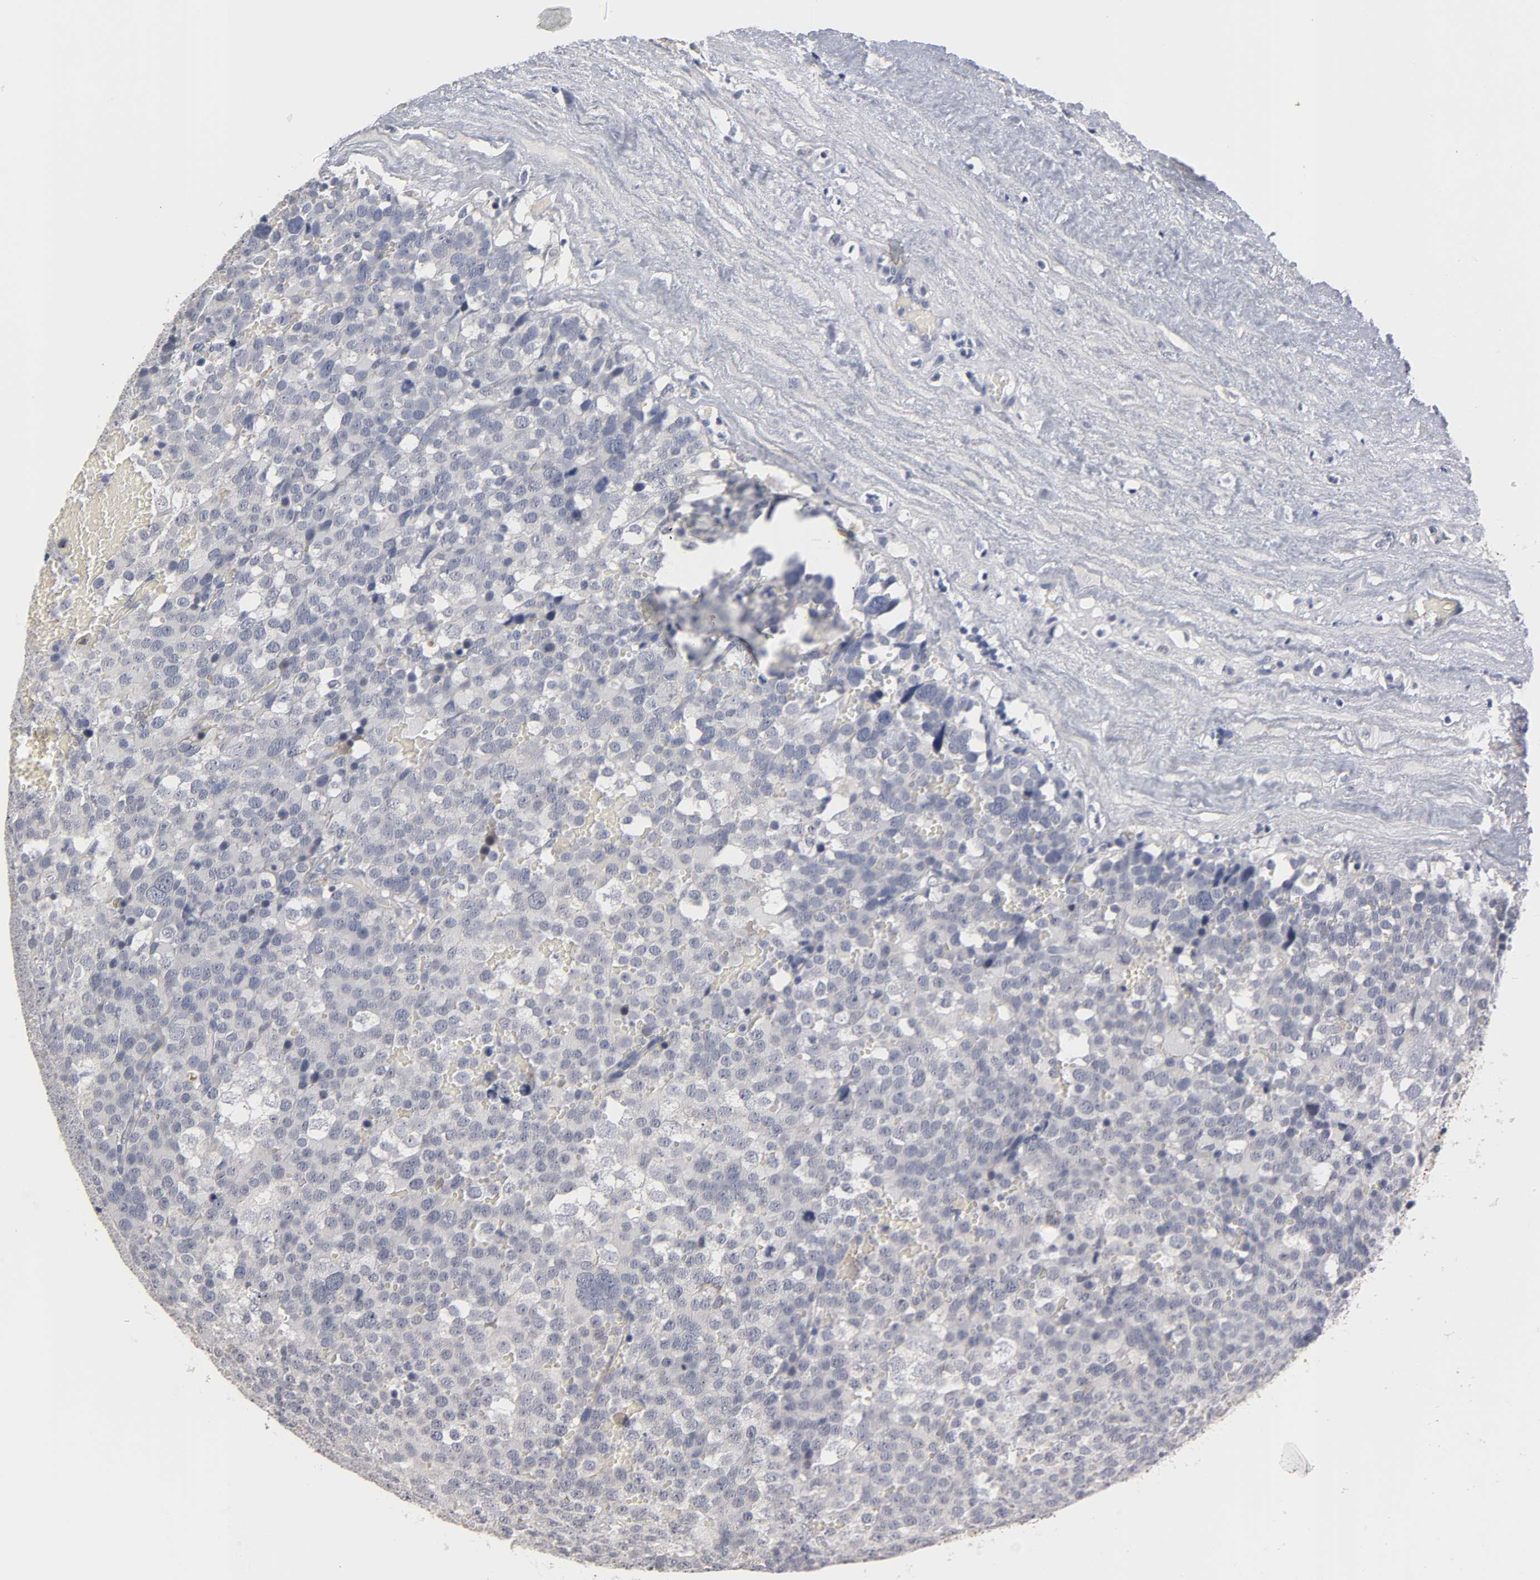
{"staining": {"intensity": "negative", "quantity": "none", "location": "none"}, "tissue": "testis cancer", "cell_type": "Tumor cells", "image_type": "cancer", "snomed": [{"axis": "morphology", "description": "Seminoma, NOS"}, {"axis": "topography", "description": "Testis"}], "caption": "IHC micrograph of human seminoma (testis) stained for a protein (brown), which exhibits no positivity in tumor cells. (Brightfield microscopy of DAB (3,3'-diaminobenzidine) IHC at high magnification).", "gene": "OVOL1", "patient": {"sex": "male", "age": 71}}